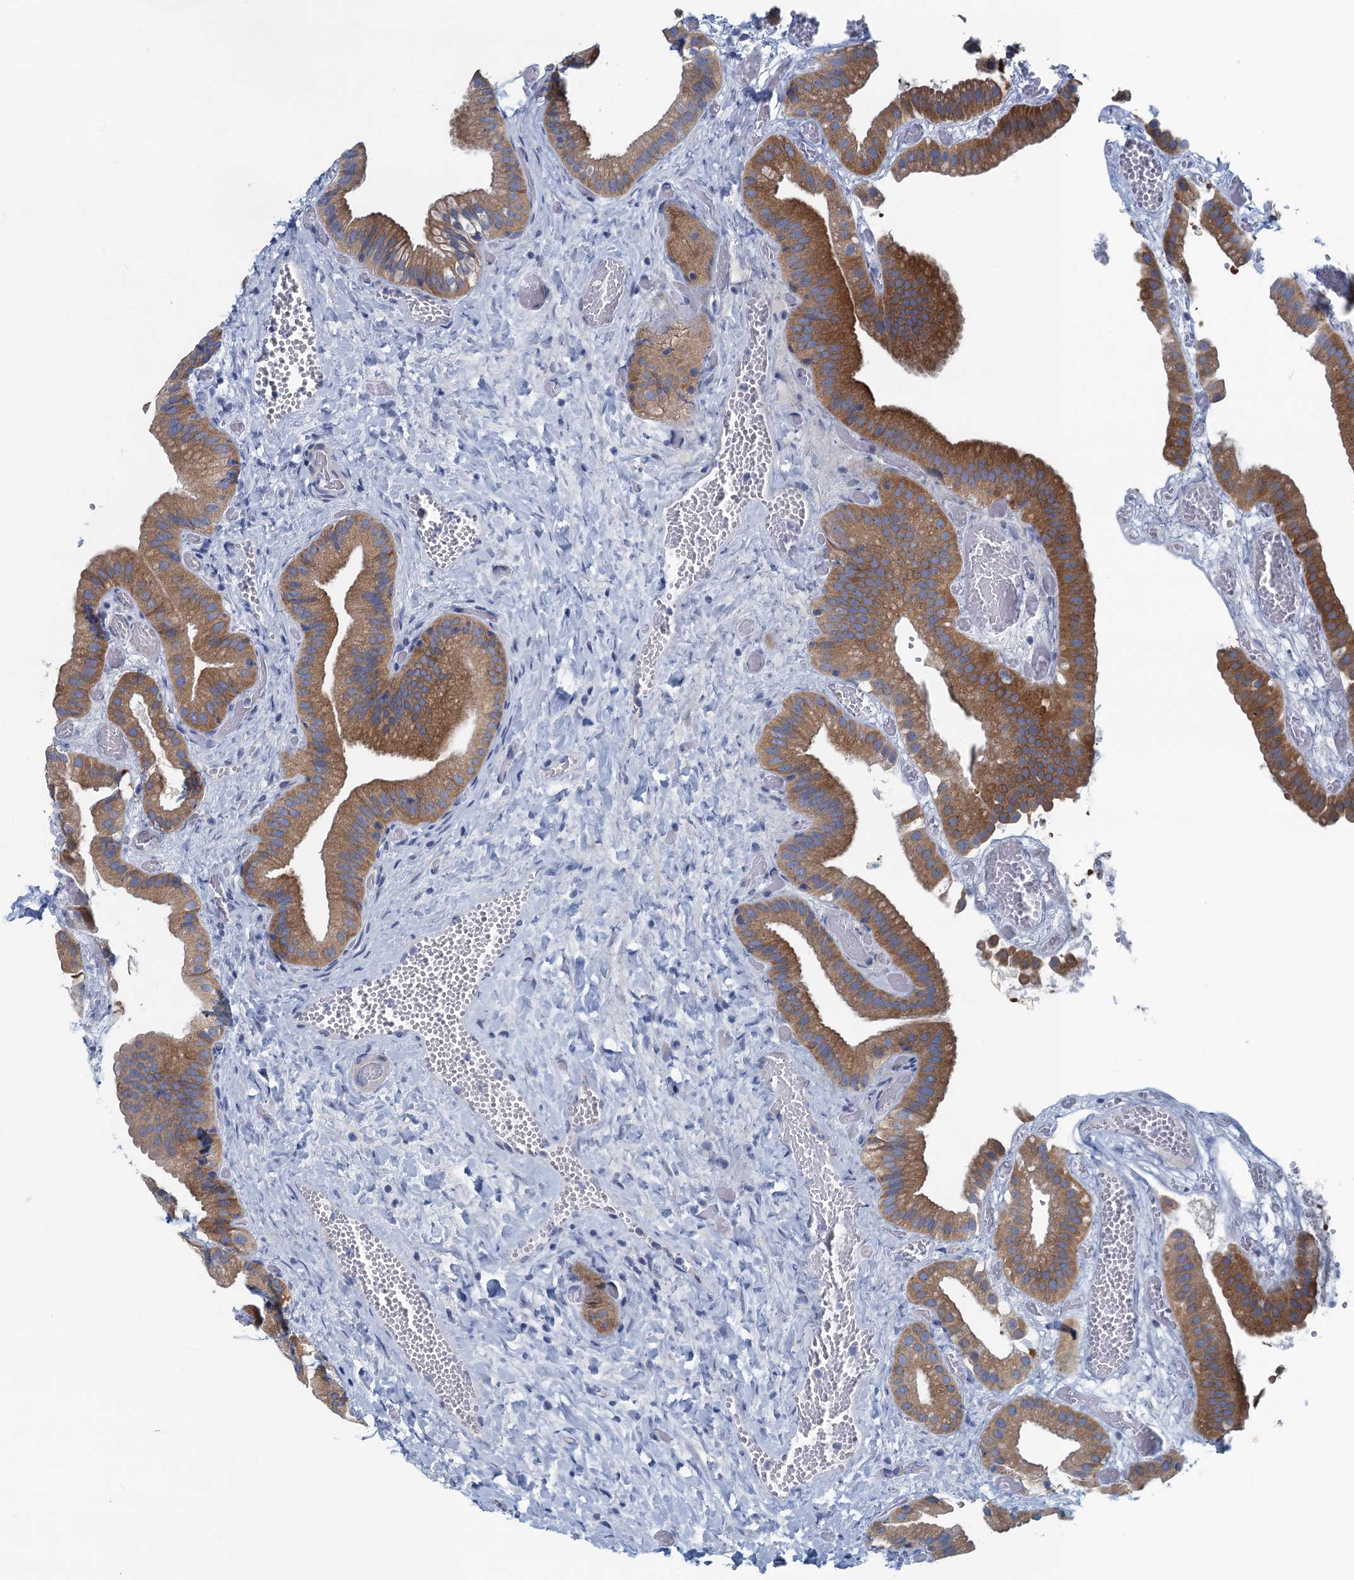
{"staining": {"intensity": "moderate", "quantity": ">75%", "location": "cytoplasmic/membranous"}, "tissue": "gallbladder", "cell_type": "Glandular cells", "image_type": "normal", "snomed": [{"axis": "morphology", "description": "Normal tissue, NOS"}, {"axis": "topography", "description": "Gallbladder"}], "caption": "Immunohistochemistry (IHC) histopathology image of normal gallbladder stained for a protein (brown), which demonstrates medium levels of moderate cytoplasmic/membranous positivity in approximately >75% of glandular cells.", "gene": "MYDGF", "patient": {"sex": "female", "age": 64}}